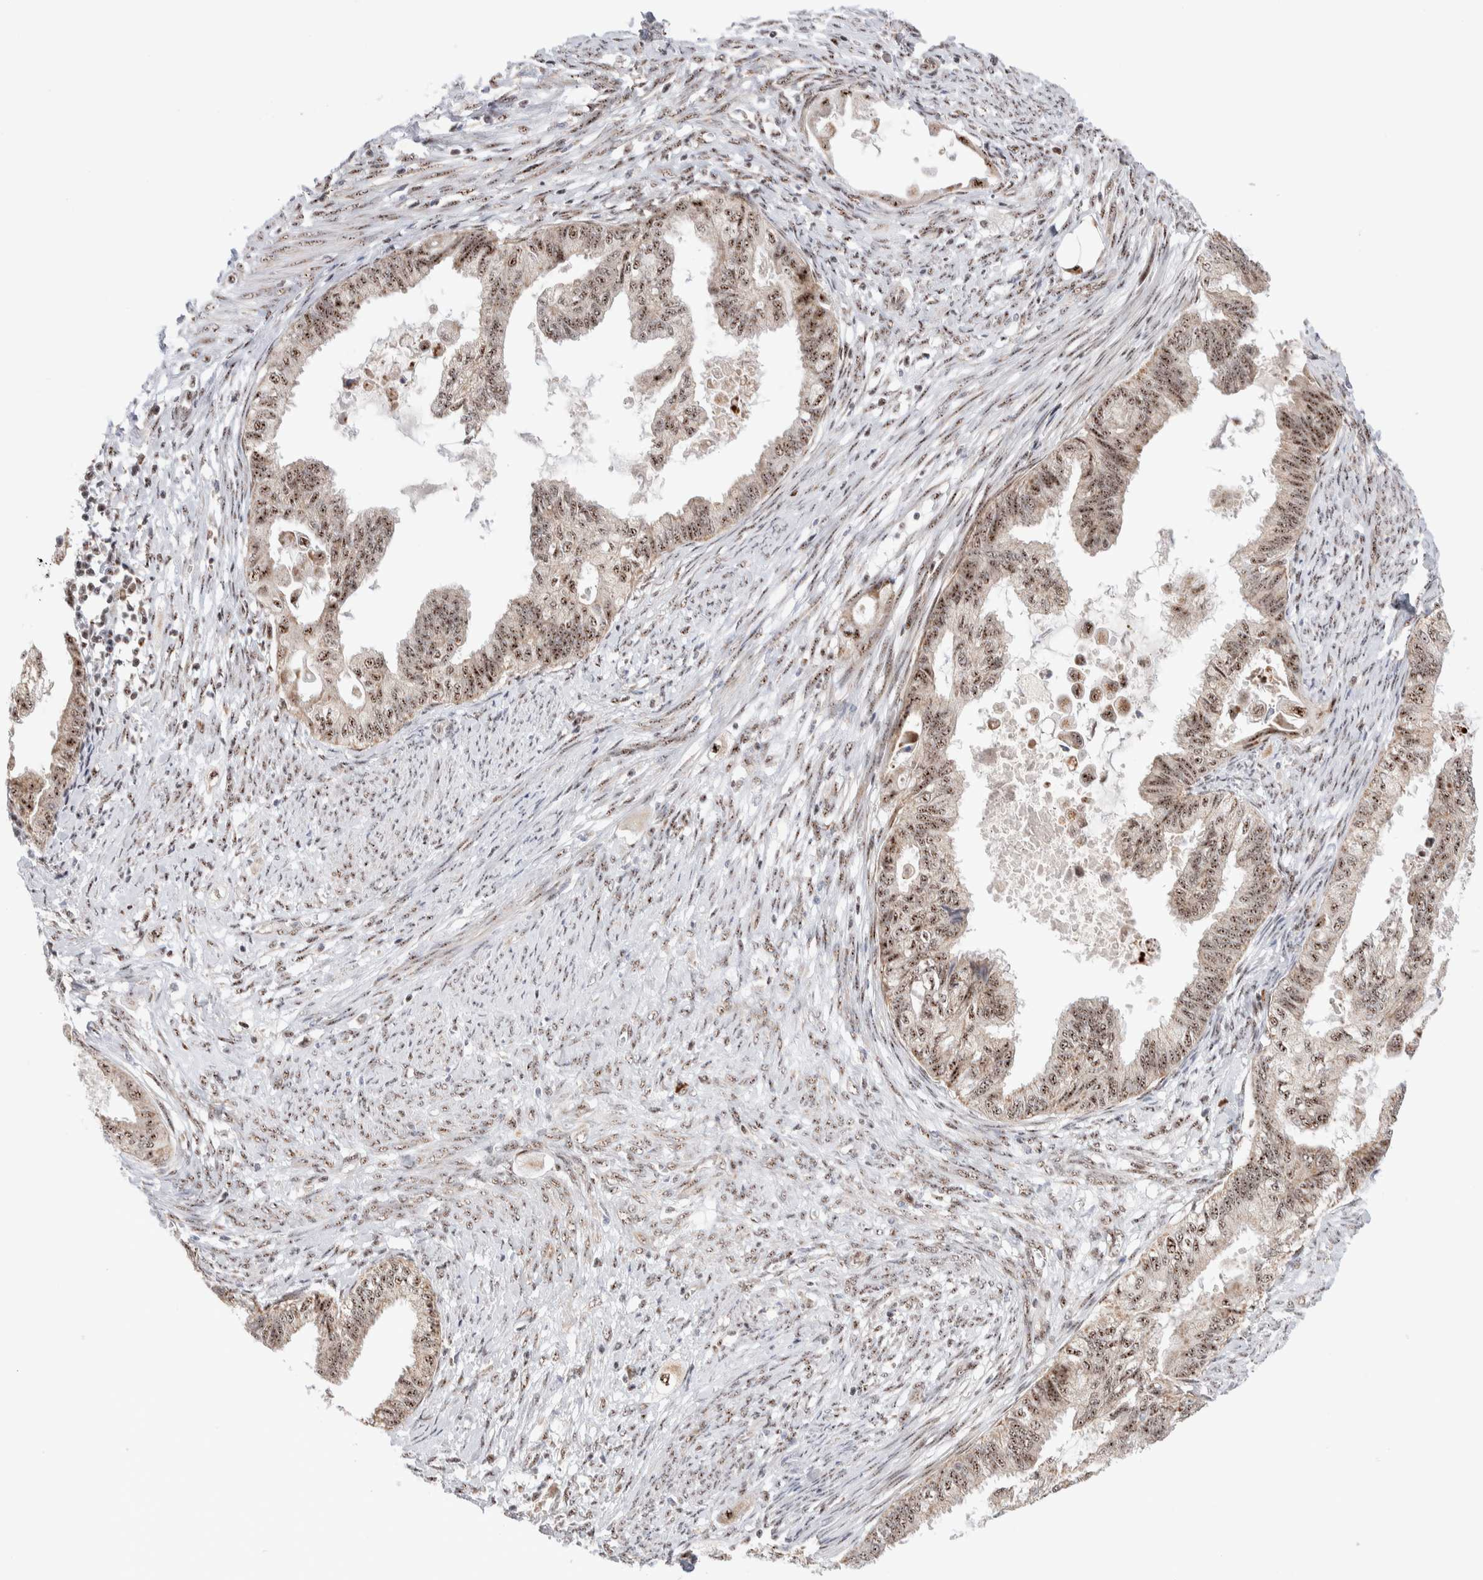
{"staining": {"intensity": "moderate", "quantity": ">75%", "location": "nuclear"}, "tissue": "cervical cancer", "cell_type": "Tumor cells", "image_type": "cancer", "snomed": [{"axis": "morphology", "description": "Normal tissue, NOS"}, {"axis": "morphology", "description": "Adenocarcinoma, NOS"}, {"axis": "topography", "description": "Cervix"}, {"axis": "topography", "description": "Endometrium"}], "caption": "A high-resolution image shows IHC staining of cervical adenocarcinoma, which exhibits moderate nuclear positivity in about >75% of tumor cells. (DAB (3,3'-diaminobenzidine) IHC, brown staining for protein, blue staining for nuclei).", "gene": "ZNF695", "patient": {"sex": "female", "age": 86}}